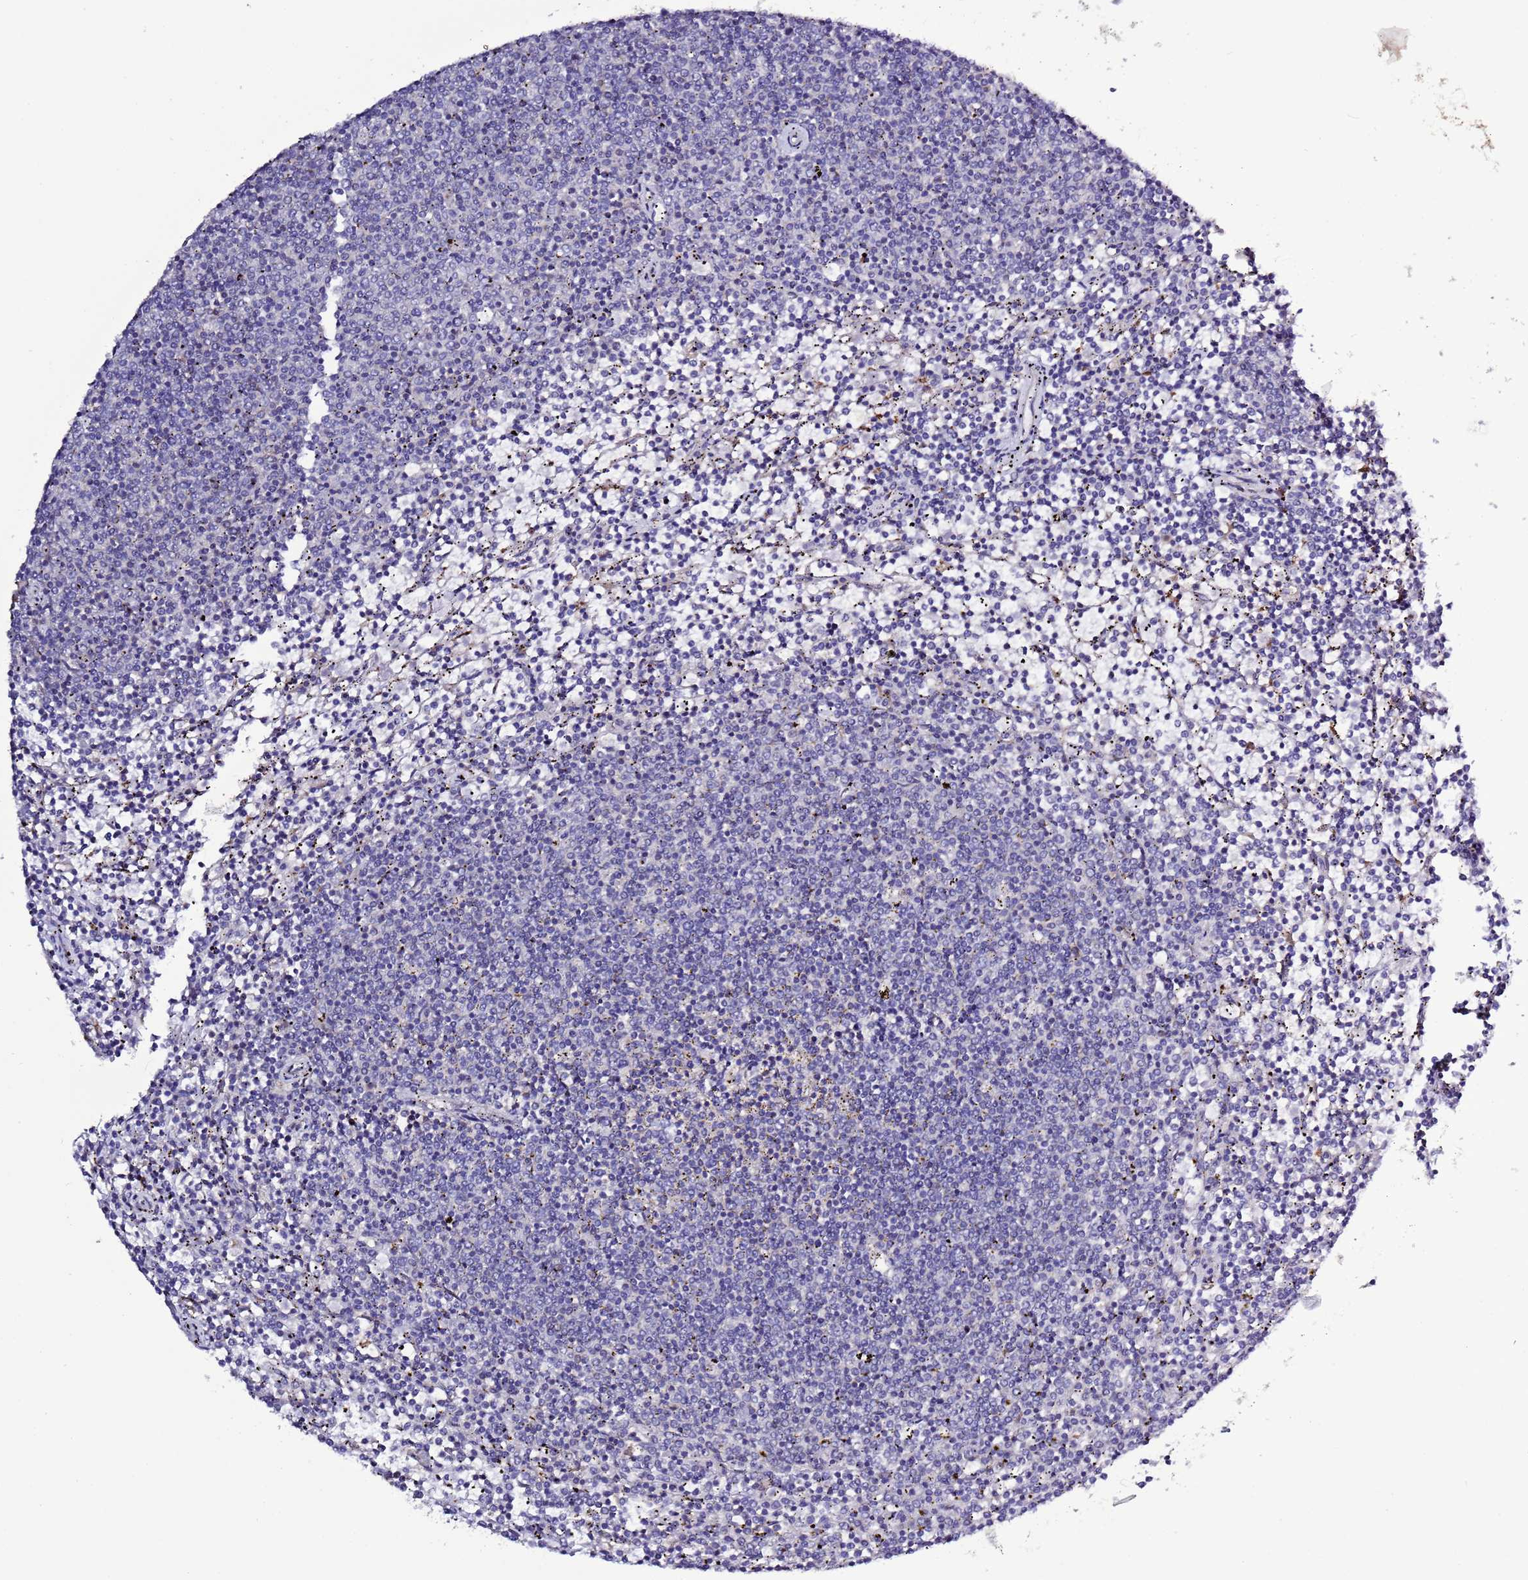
{"staining": {"intensity": "negative", "quantity": "none", "location": "none"}, "tissue": "lymphoma", "cell_type": "Tumor cells", "image_type": "cancer", "snomed": [{"axis": "morphology", "description": "Malignant lymphoma, non-Hodgkin's type, Low grade"}, {"axis": "topography", "description": "Spleen"}], "caption": "There is no significant positivity in tumor cells of malignant lymphoma, non-Hodgkin's type (low-grade).", "gene": "SPCS1", "patient": {"sex": "female", "age": 50}}